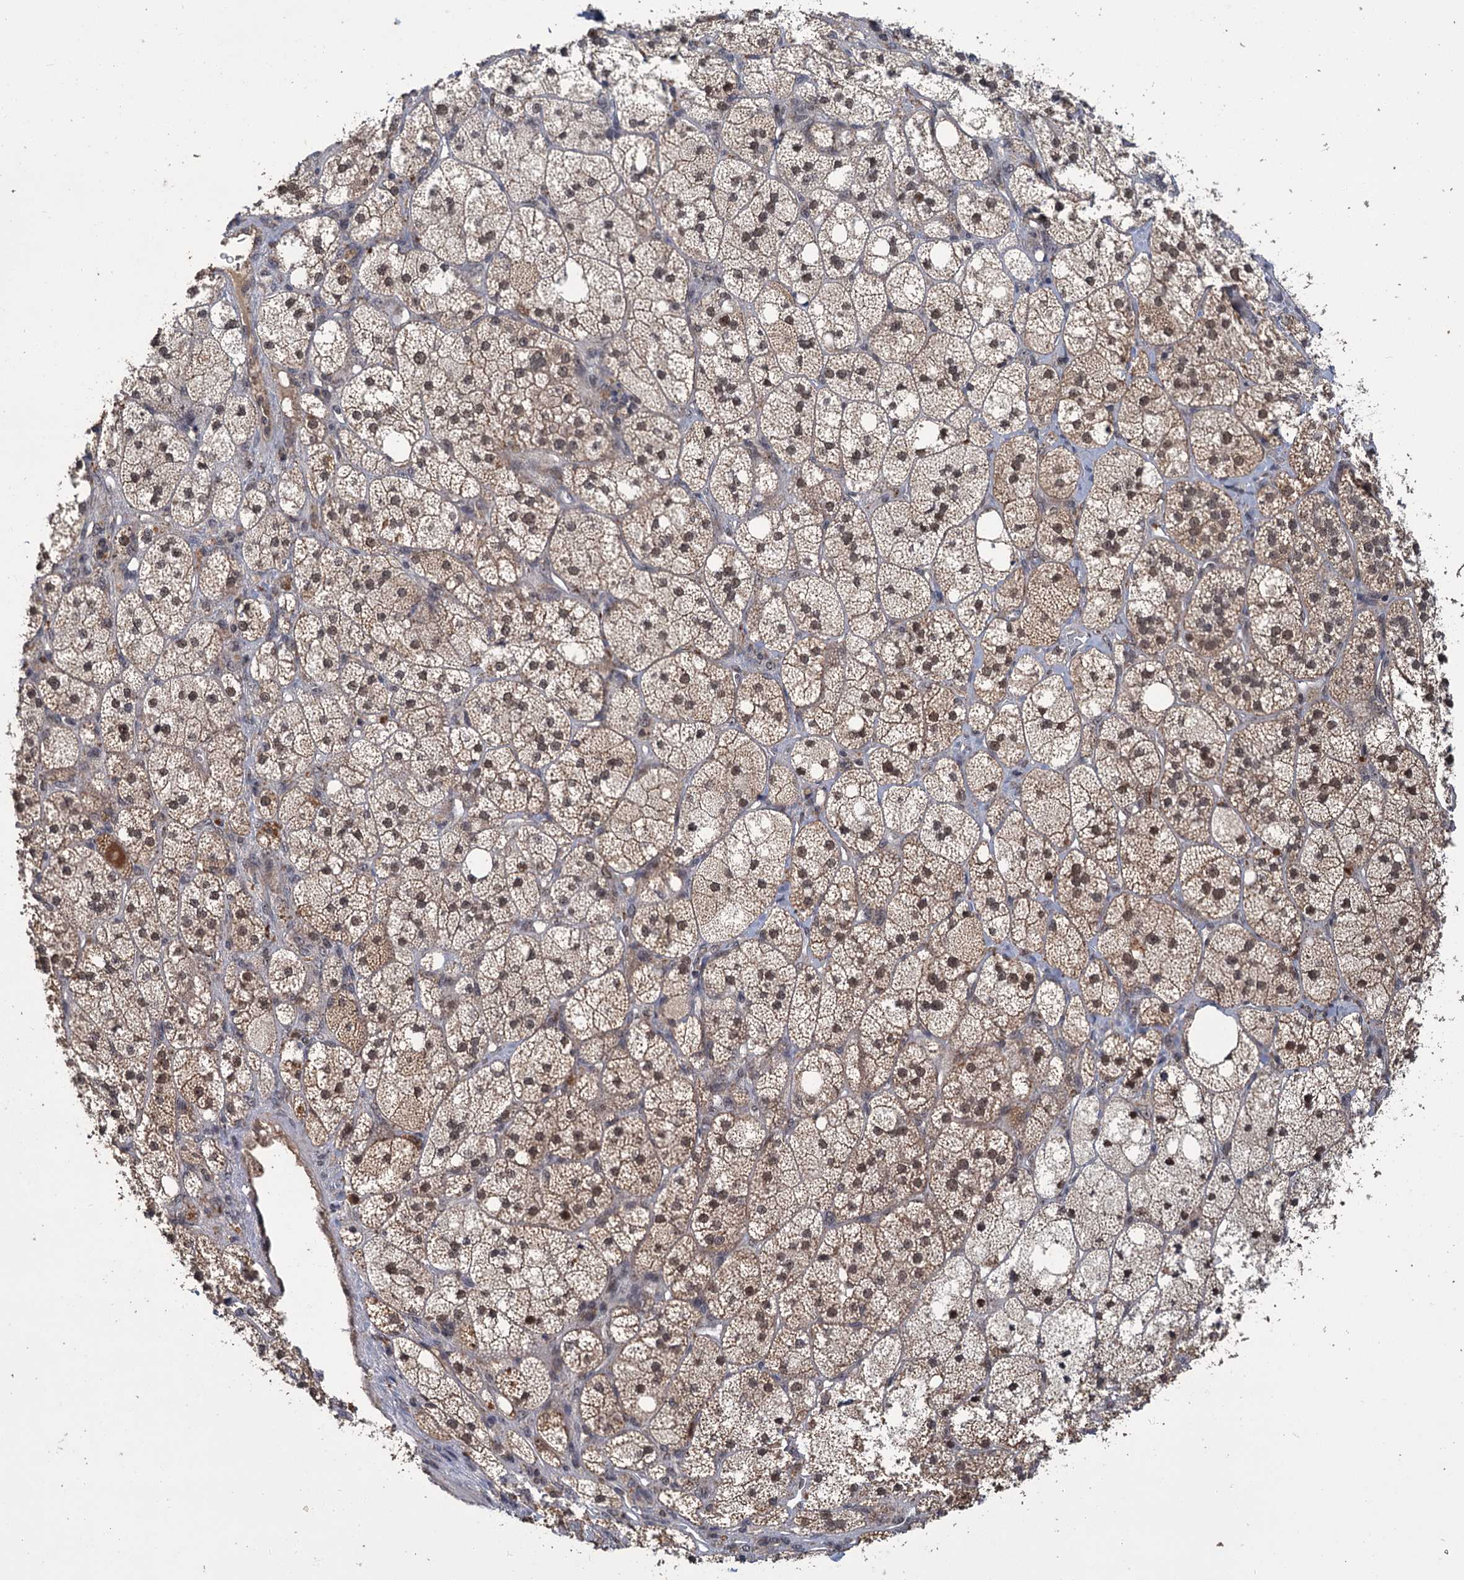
{"staining": {"intensity": "moderate", "quantity": ">75%", "location": "cytoplasmic/membranous,nuclear"}, "tissue": "adrenal gland", "cell_type": "Glandular cells", "image_type": "normal", "snomed": [{"axis": "morphology", "description": "Normal tissue, NOS"}, {"axis": "topography", "description": "Adrenal gland"}], "caption": "A photomicrograph of adrenal gland stained for a protein reveals moderate cytoplasmic/membranous,nuclear brown staining in glandular cells. Using DAB (3,3'-diaminobenzidine) (brown) and hematoxylin (blue) stains, captured at high magnification using brightfield microscopy.", "gene": "KANSL2", "patient": {"sex": "male", "age": 61}}